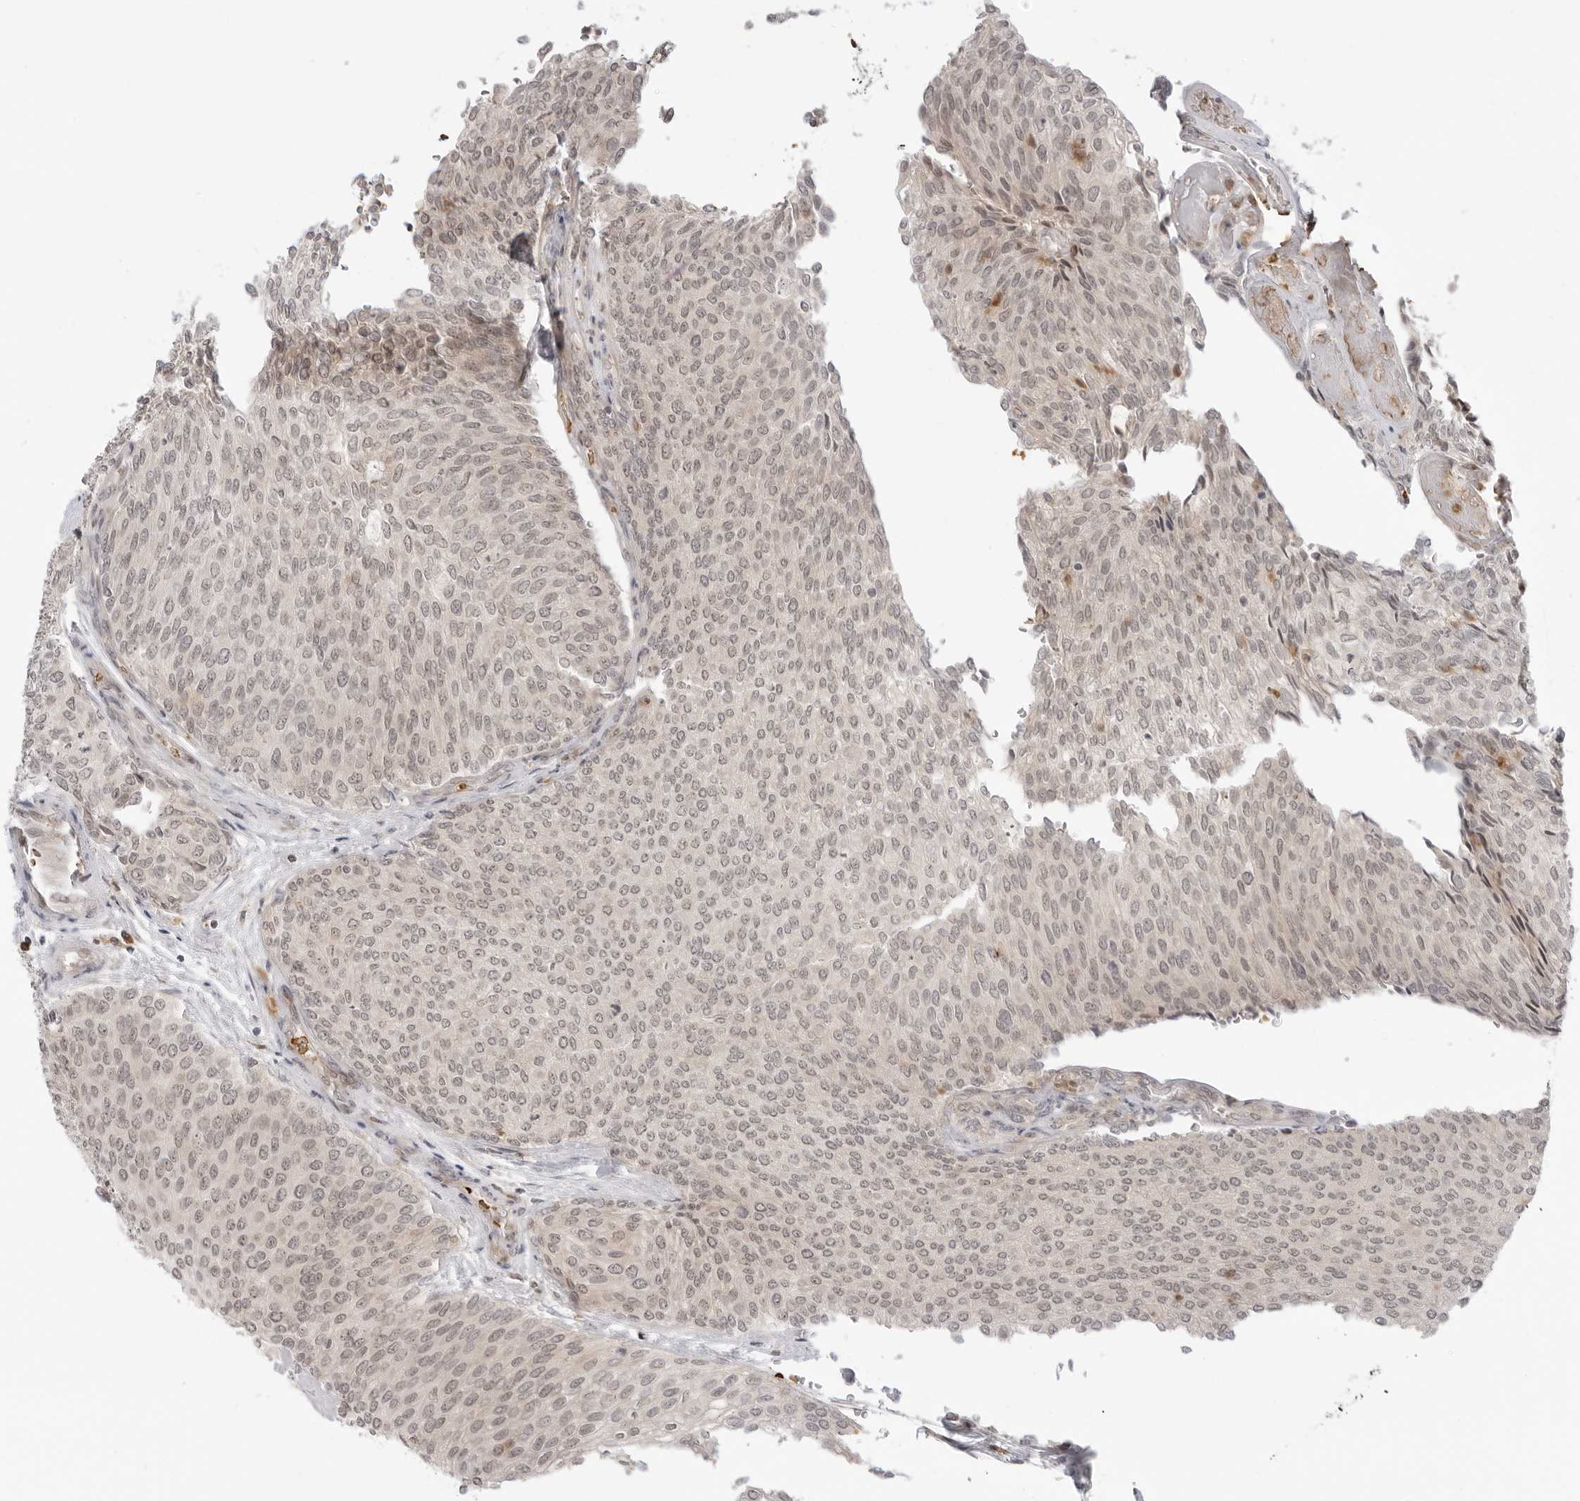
{"staining": {"intensity": "weak", "quantity": ">75%", "location": "nuclear"}, "tissue": "urothelial cancer", "cell_type": "Tumor cells", "image_type": "cancer", "snomed": [{"axis": "morphology", "description": "Urothelial carcinoma, Low grade"}, {"axis": "topography", "description": "Urinary bladder"}], "caption": "IHC (DAB (3,3'-diaminobenzidine)) staining of urothelial cancer reveals weak nuclear protein positivity in about >75% of tumor cells.", "gene": "SUGCT", "patient": {"sex": "female", "age": 79}}